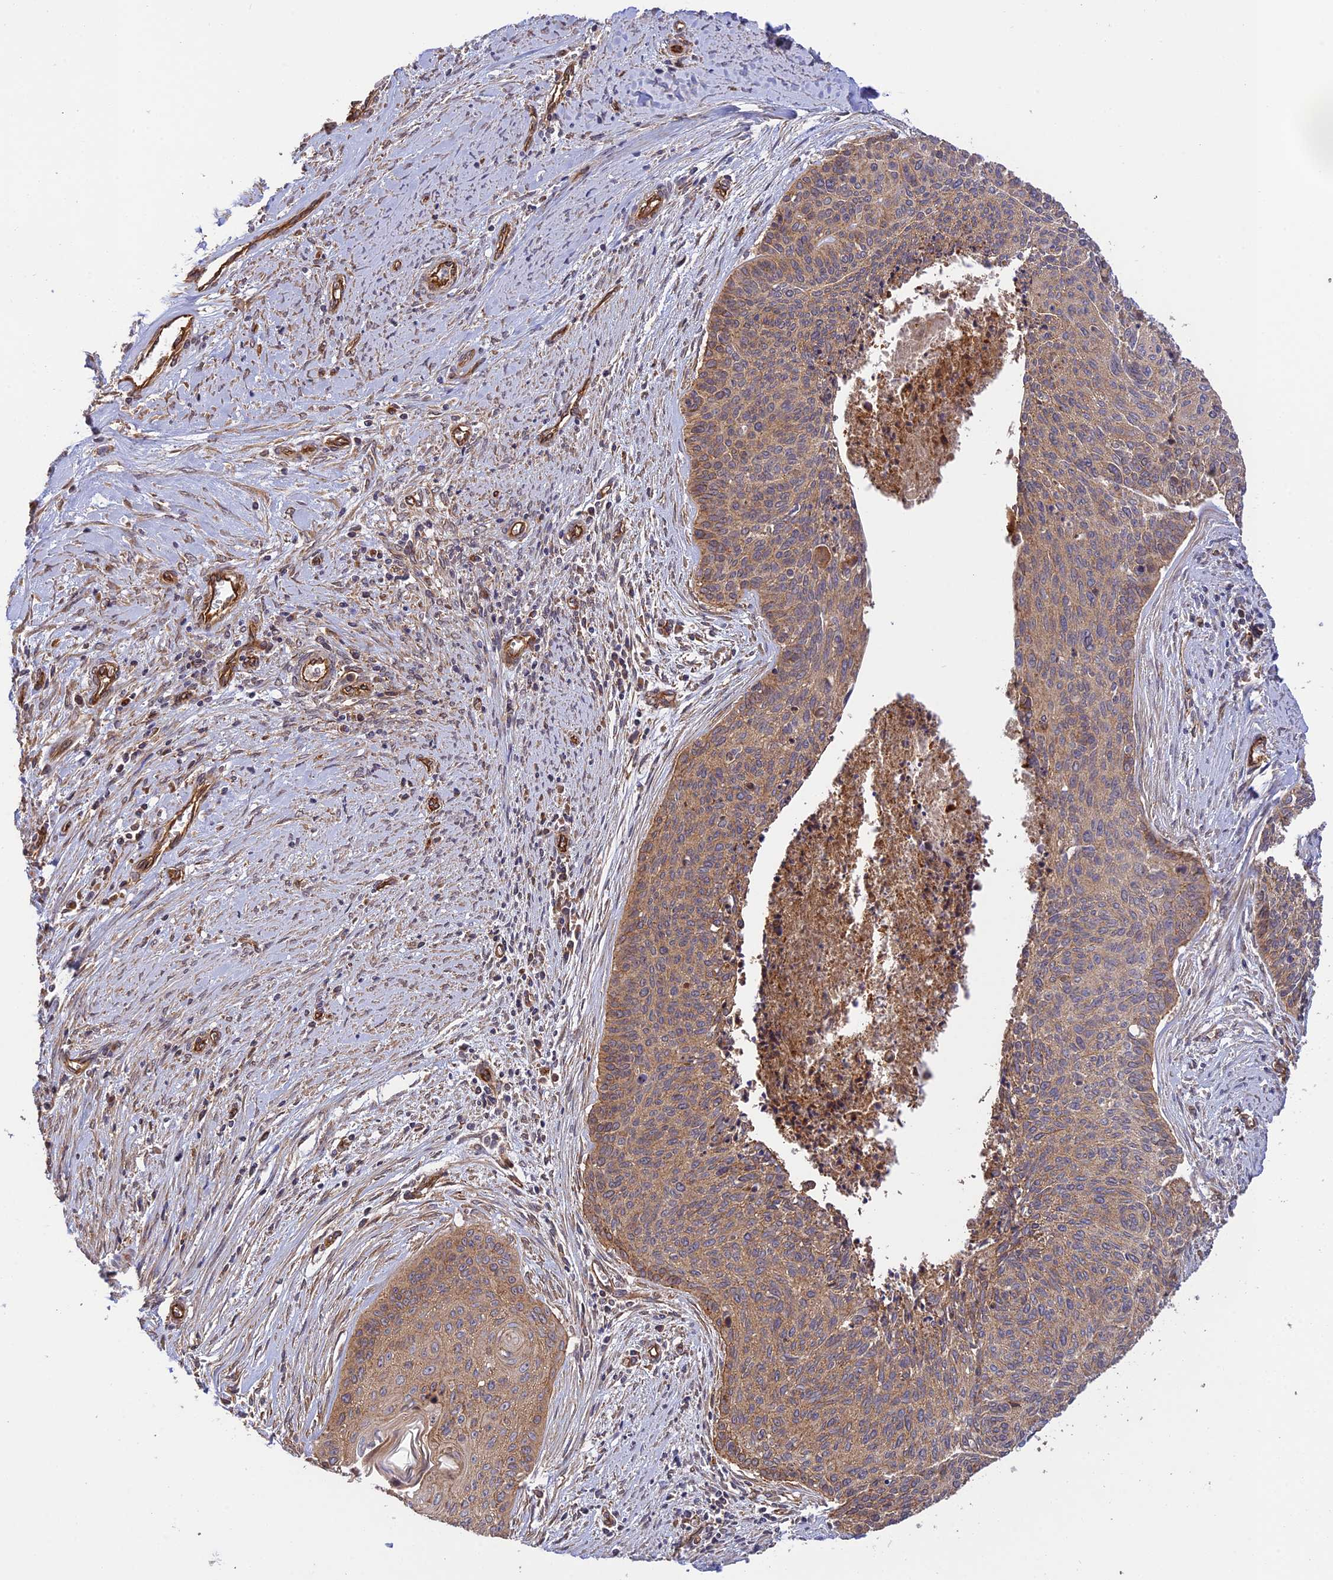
{"staining": {"intensity": "moderate", "quantity": ">75%", "location": "cytoplasmic/membranous"}, "tissue": "cervical cancer", "cell_type": "Tumor cells", "image_type": "cancer", "snomed": [{"axis": "morphology", "description": "Squamous cell carcinoma, NOS"}, {"axis": "topography", "description": "Cervix"}], "caption": "The histopathology image reveals a brown stain indicating the presence of a protein in the cytoplasmic/membranous of tumor cells in cervical cancer.", "gene": "HOMER2", "patient": {"sex": "female", "age": 55}}